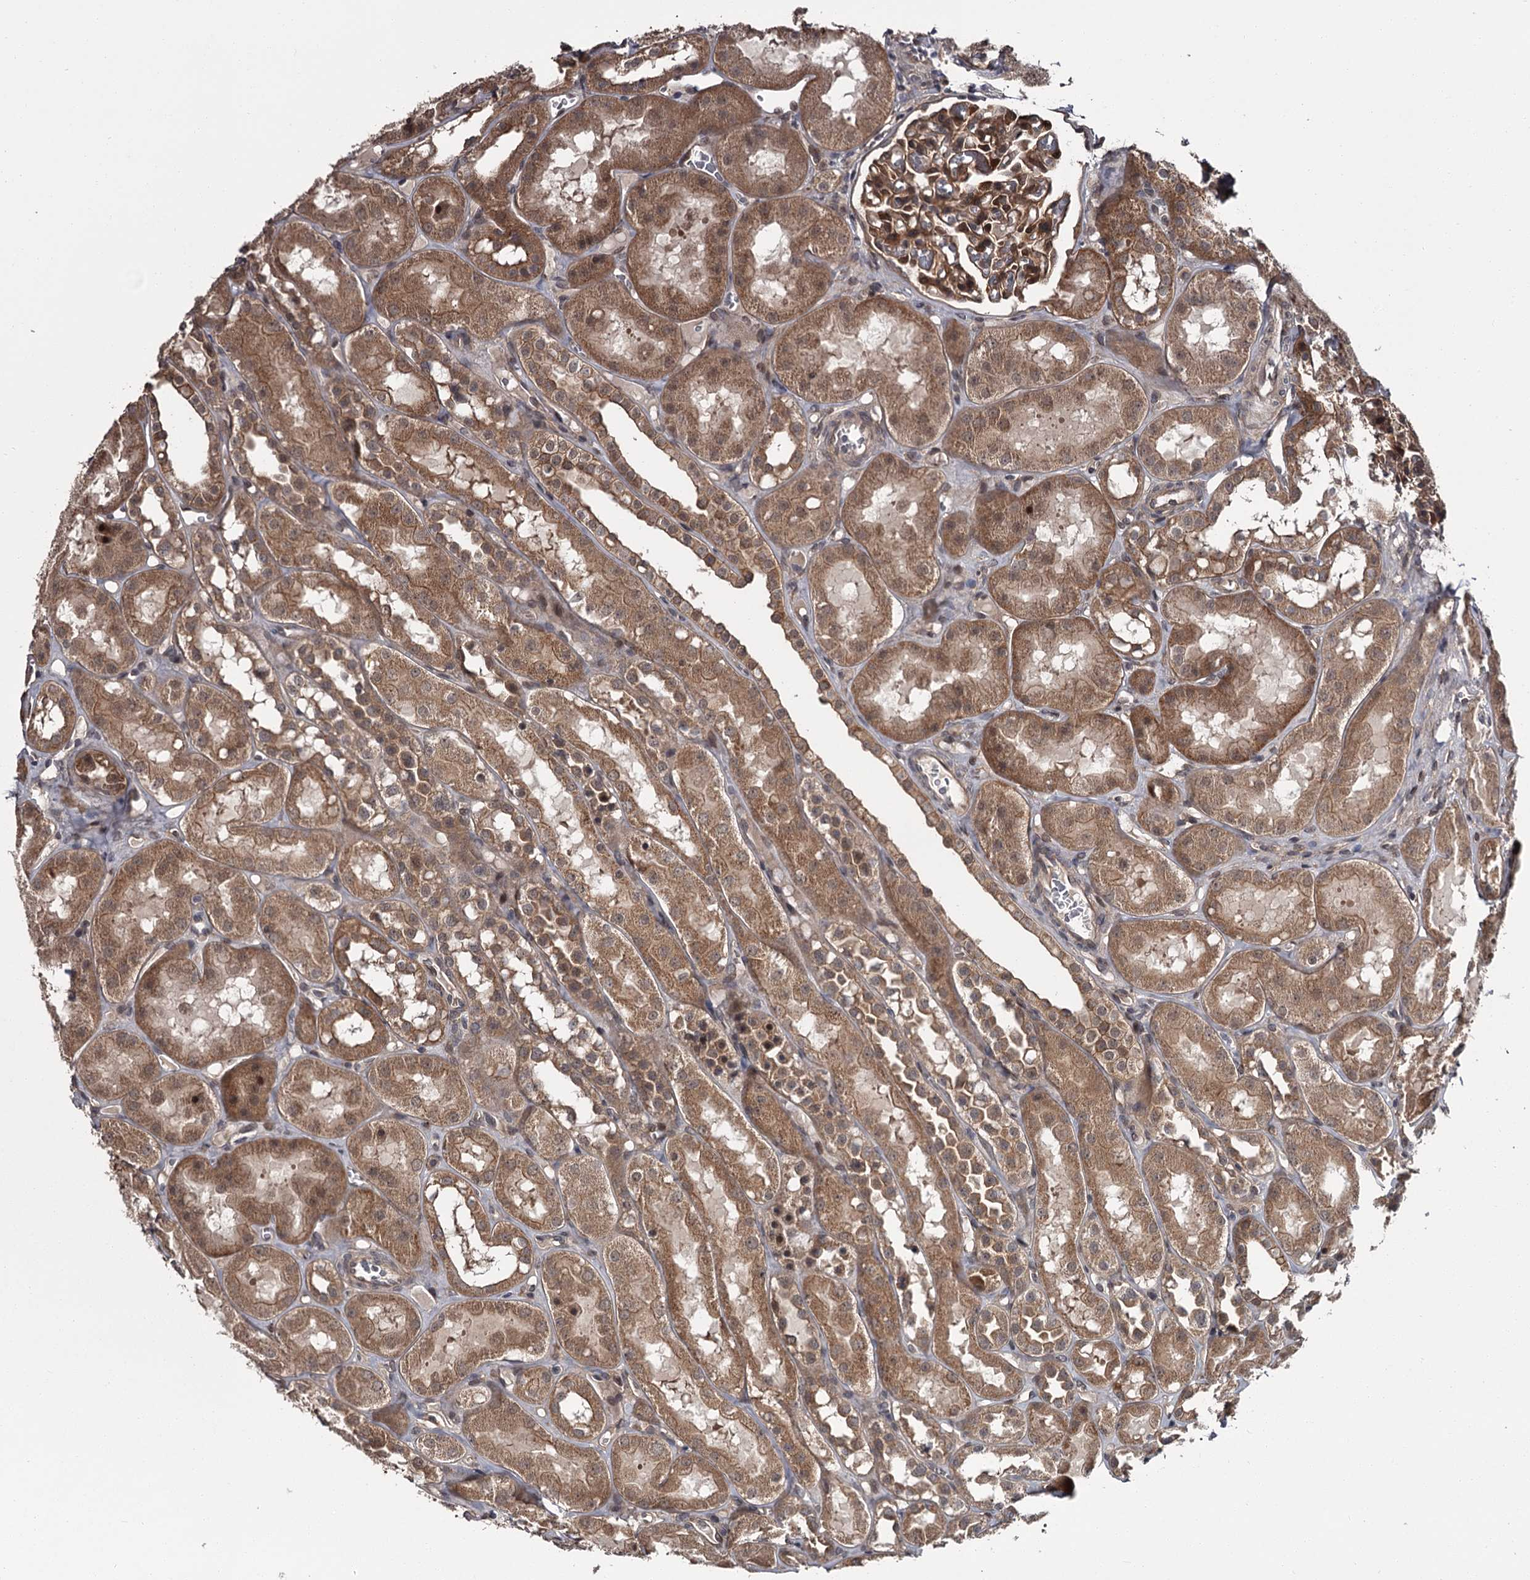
{"staining": {"intensity": "moderate", "quantity": ">75%", "location": "cytoplasmic/membranous,nuclear"}, "tissue": "kidney", "cell_type": "Cells in glomeruli", "image_type": "normal", "snomed": [{"axis": "morphology", "description": "Normal tissue, NOS"}, {"axis": "topography", "description": "Kidney"}], "caption": "Brown immunohistochemical staining in unremarkable human kidney exhibits moderate cytoplasmic/membranous,nuclear expression in approximately >75% of cells in glomeruli. (brown staining indicates protein expression, while blue staining denotes nuclei).", "gene": "CDC42EP2", "patient": {"sex": "male", "age": 16}}